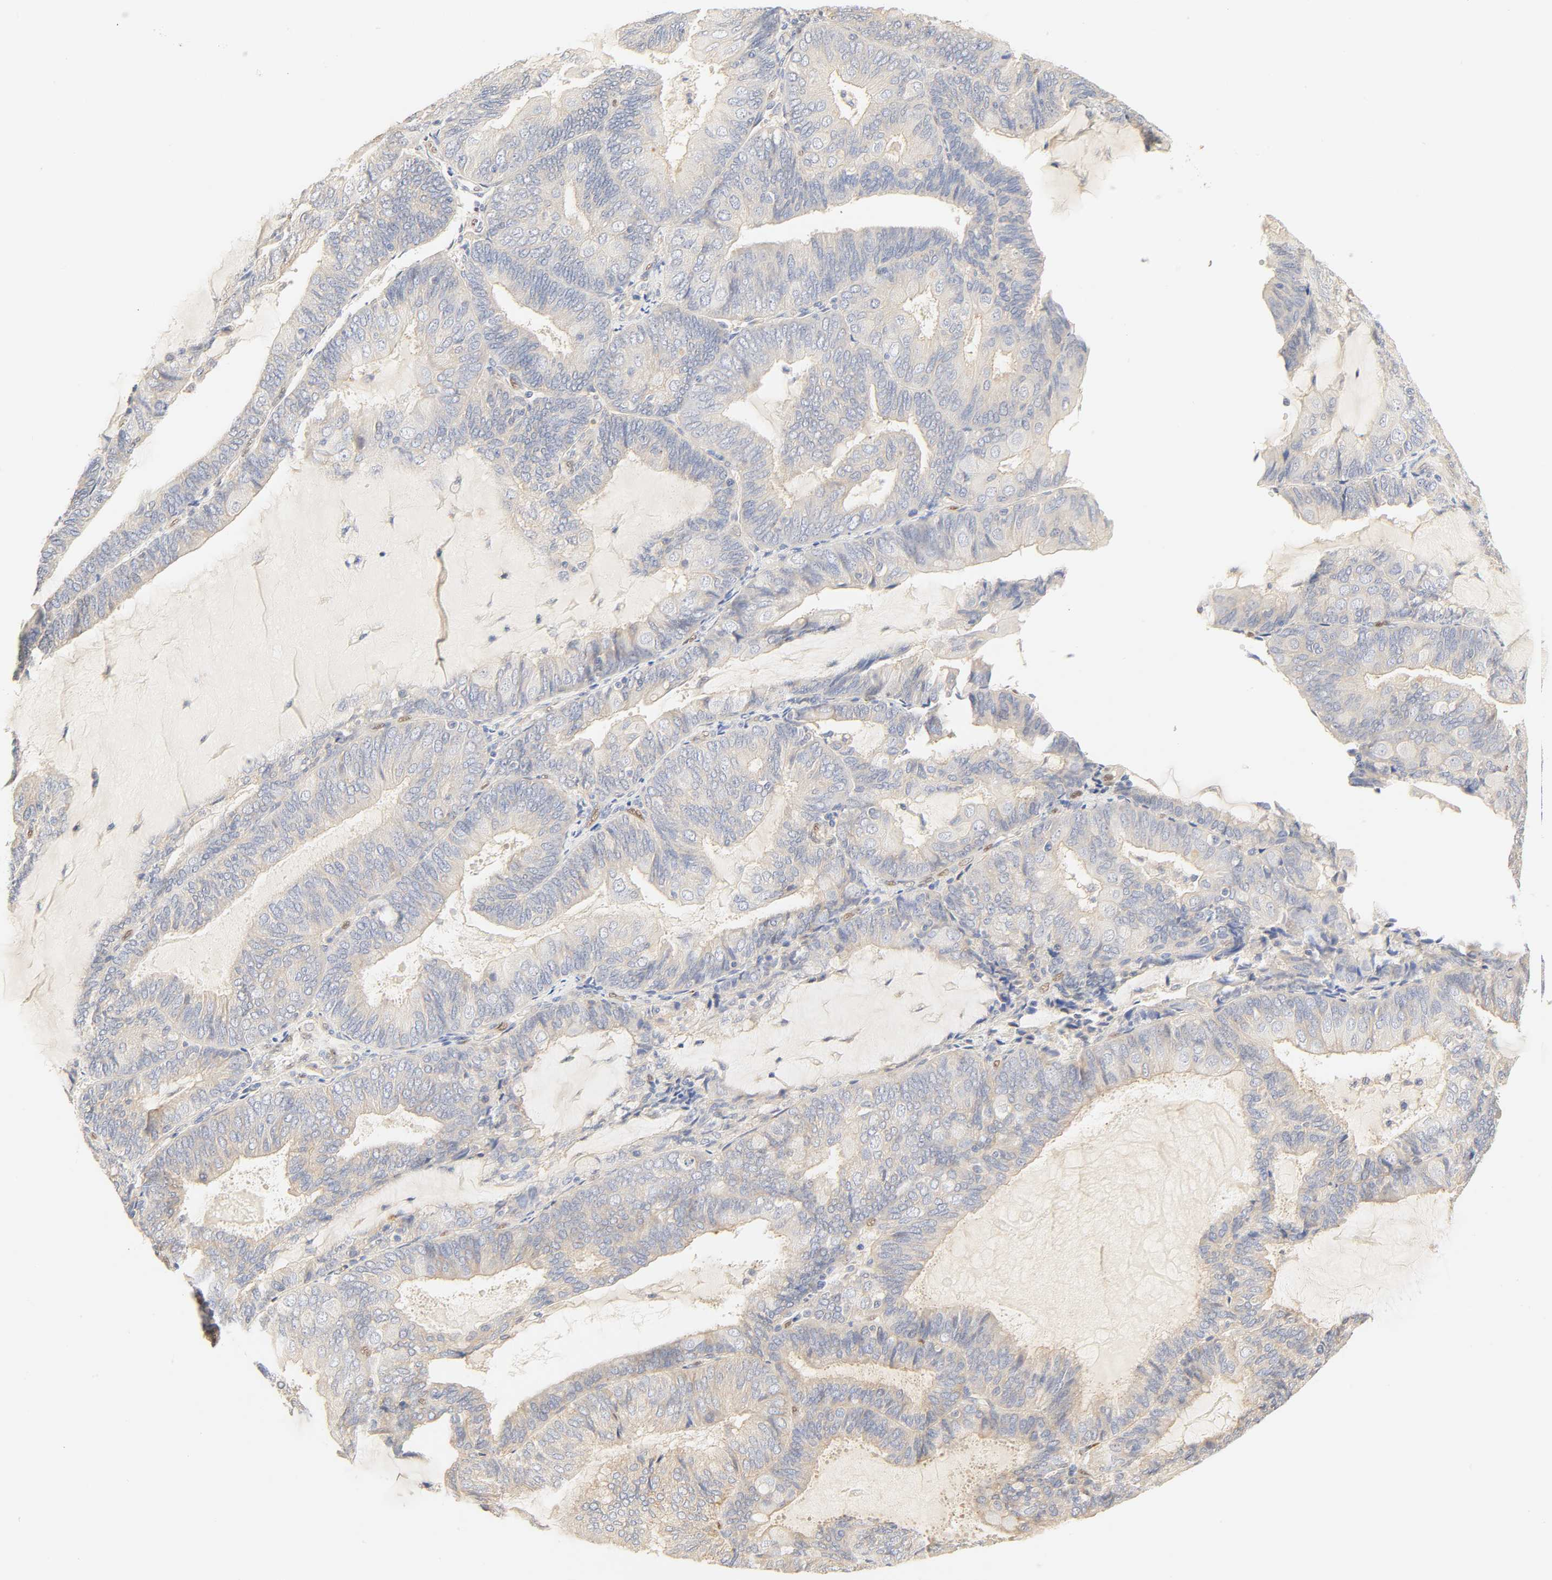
{"staining": {"intensity": "negative", "quantity": "none", "location": "none"}, "tissue": "endometrial cancer", "cell_type": "Tumor cells", "image_type": "cancer", "snomed": [{"axis": "morphology", "description": "Adenocarcinoma, NOS"}, {"axis": "topography", "description": "Endometrium"}], "caption": "DAB immunohistochemical staining of human adenocarcinoma (endometrial) demonstrates no significant positivity in tumor cells. The staining is performed using DAB brown chromogen with nuclei counter-stained in using hematoxylin.", "gene": "BORCS8-MEF2B", "patient": {"sex": "female", "age": 81}}